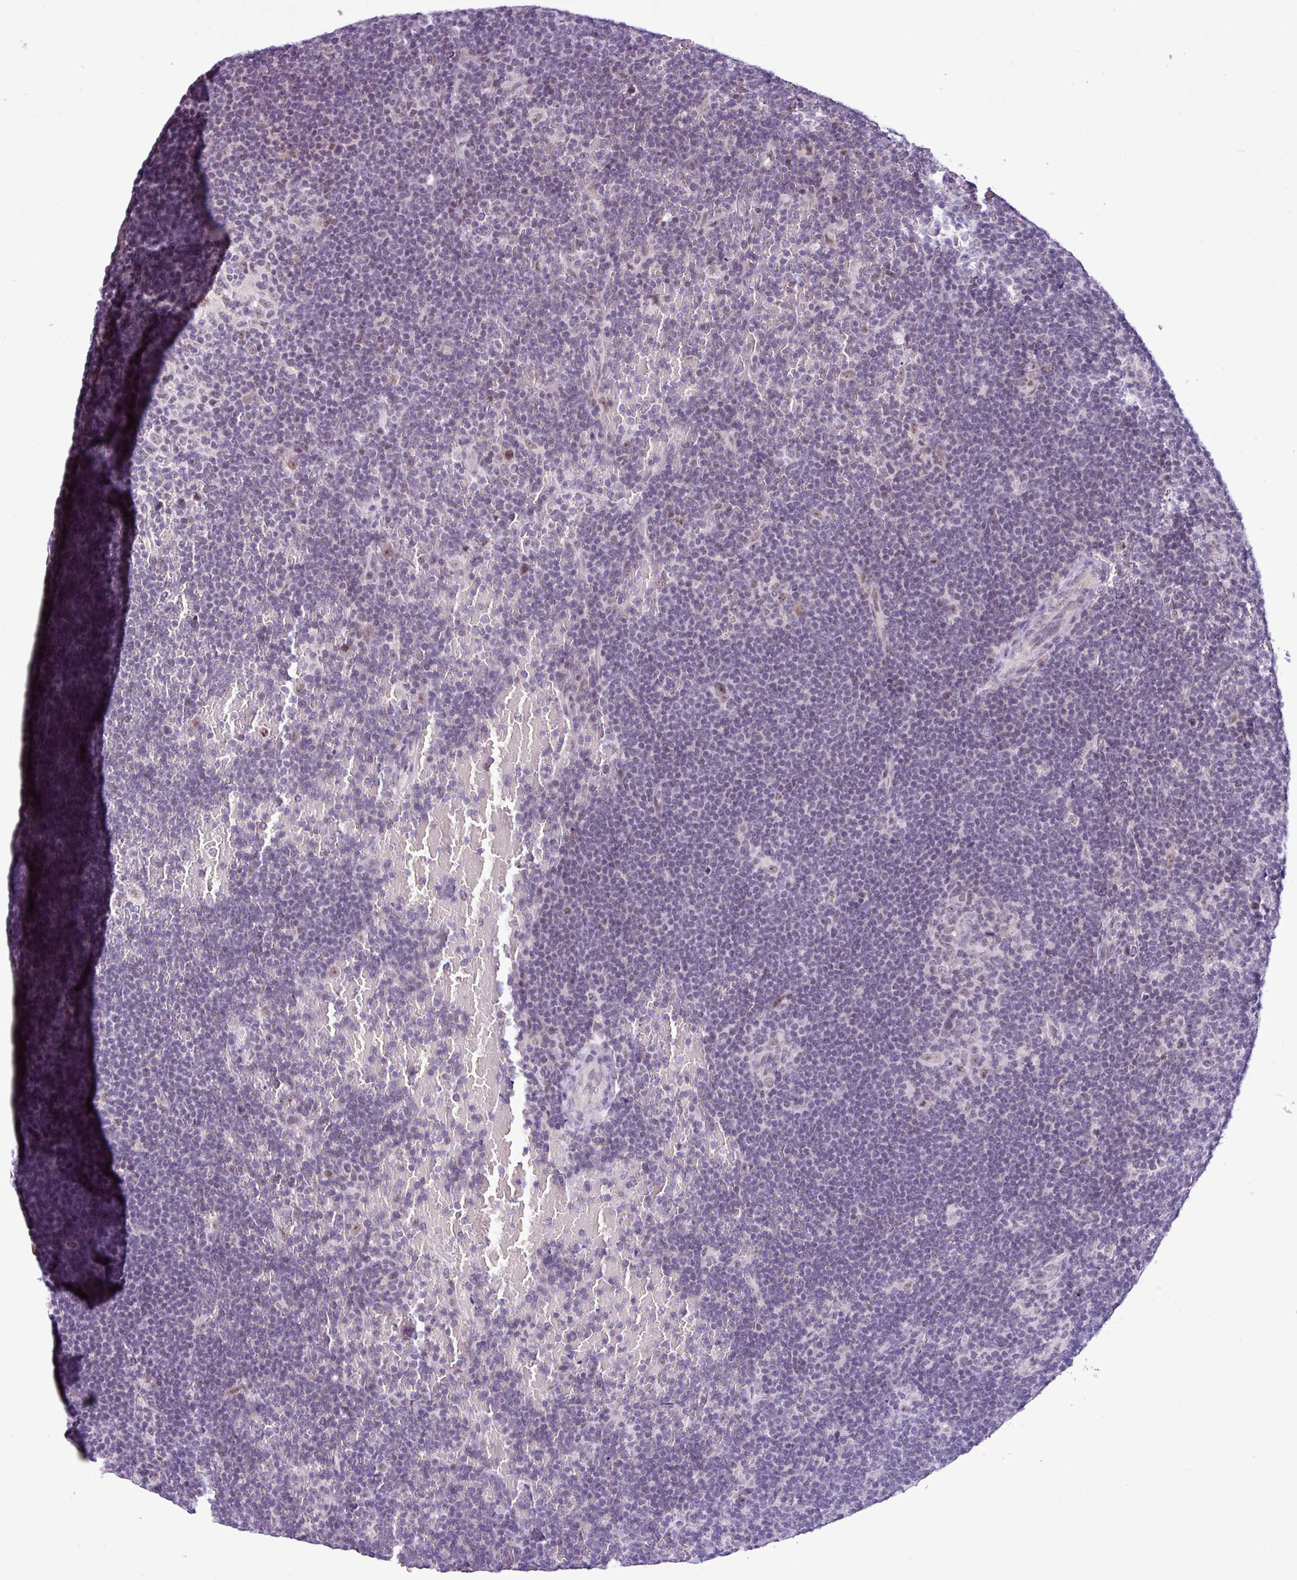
{"staining": {"intensity": "weak", "quantity": "<25%", "location": "nuclear"}, "tissue": "lymphoma", "cell_type": "Tumor cells", "image_type": "cancer", "snomed": [{"axis": "morphology", "description": "Hodgkin's disease, NOS"}, {"axis": "topography", "description": "Lymph node"}], "caption": "Immunohistochemistry (IHC) of human Hodgkin's disease demonstrates no expression in tumor cells.", "gene": "UTP18", "patient": {"sex": "female", "age": 57}}